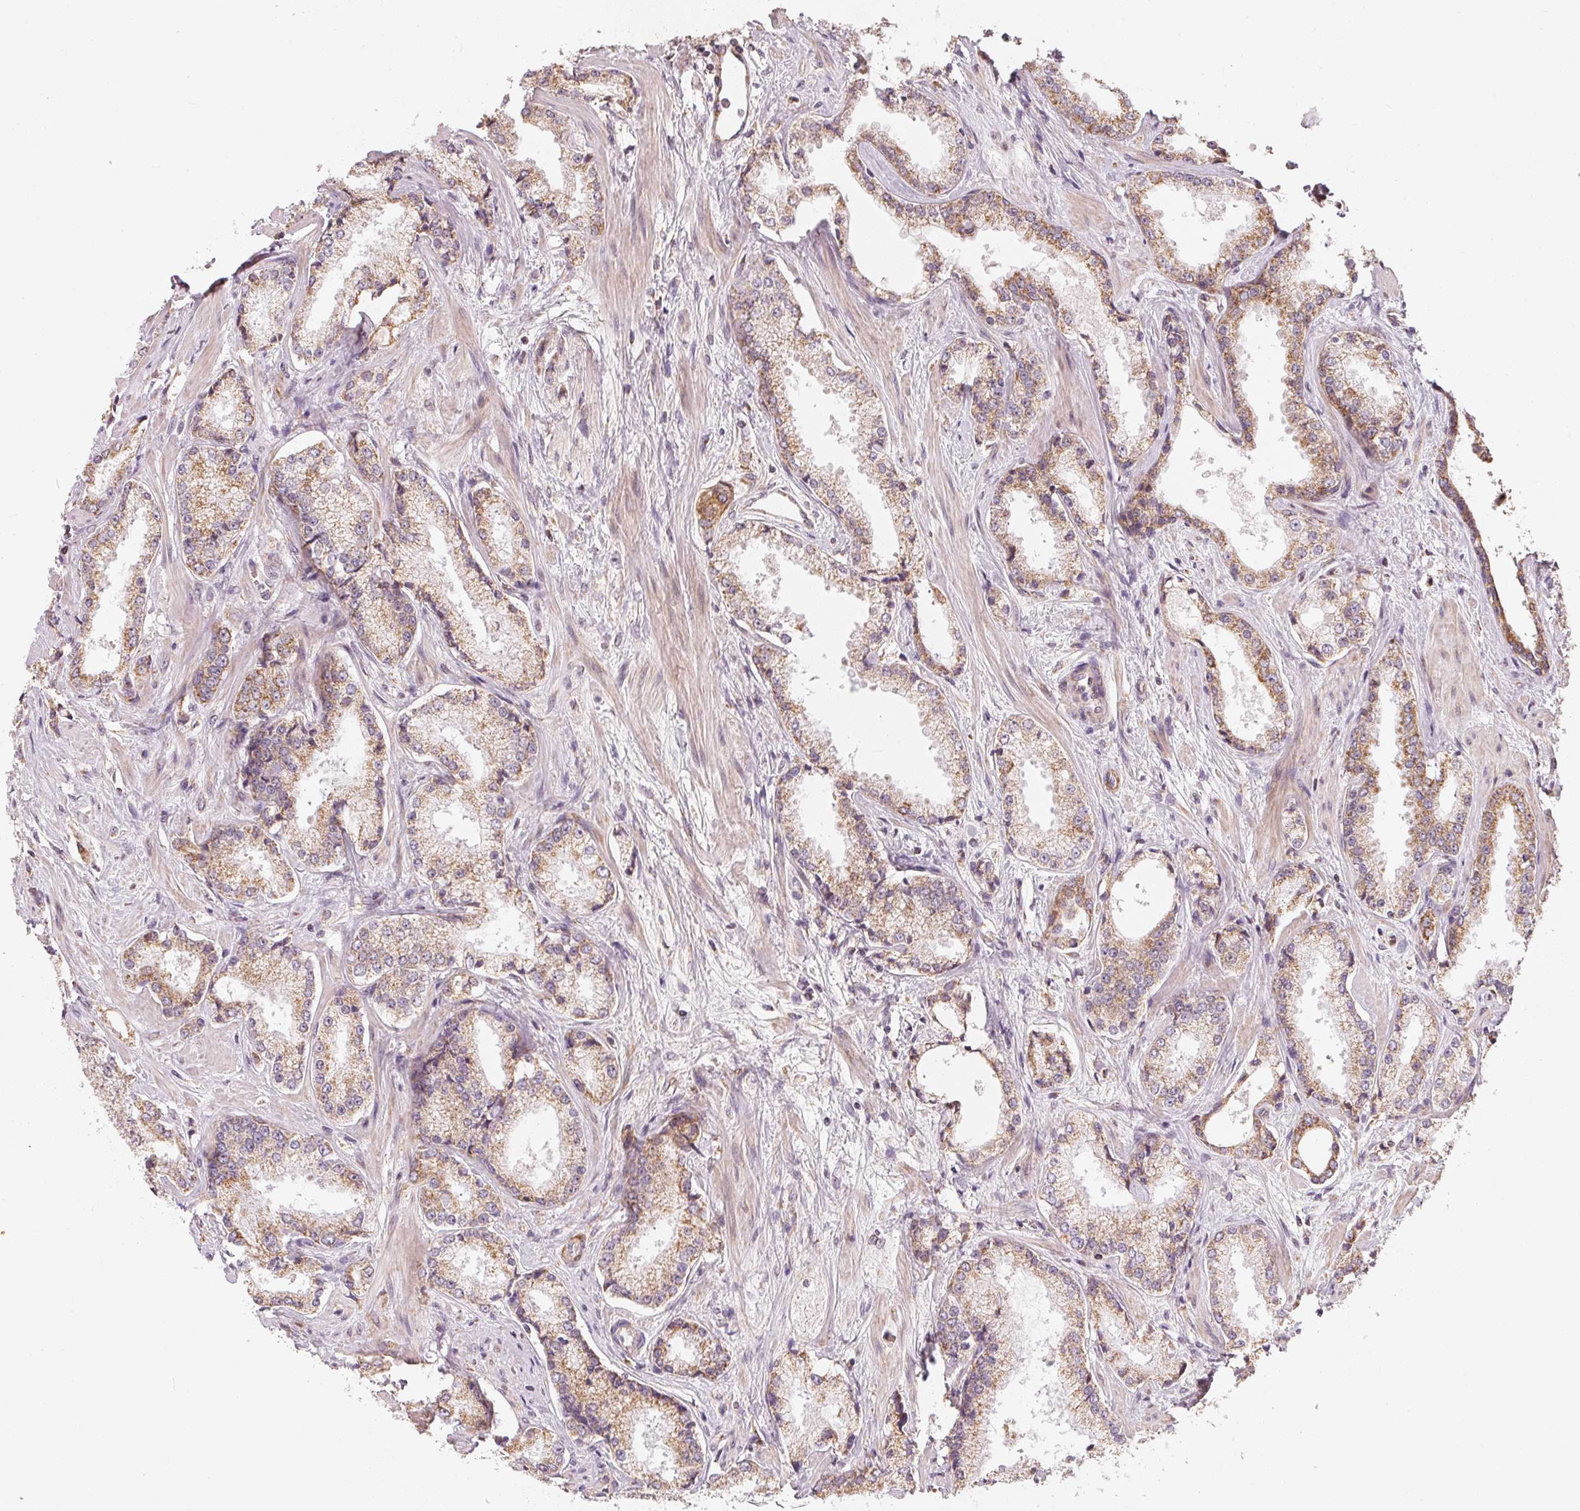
{"staining": {"intensity": "moderate", "quantity": ">75%", "location": "cytoplasmic/membranous"}, "tissue": "prostate cancer", "cell_type": "Tumor cells", "image_type": "cancer", "snomed": [{"axis": "morphology", "description": "Adenocarcinoma, Low grade"}, {"axis": "topography", "description": "Prostate"}], "caption": "A brown stain labels moderate cytoplasmic/membranous staining of a protein in prostate cancer tumor cells.", "gene": "MATCAP1", "patient": {"sex": "male", "age": 56}}